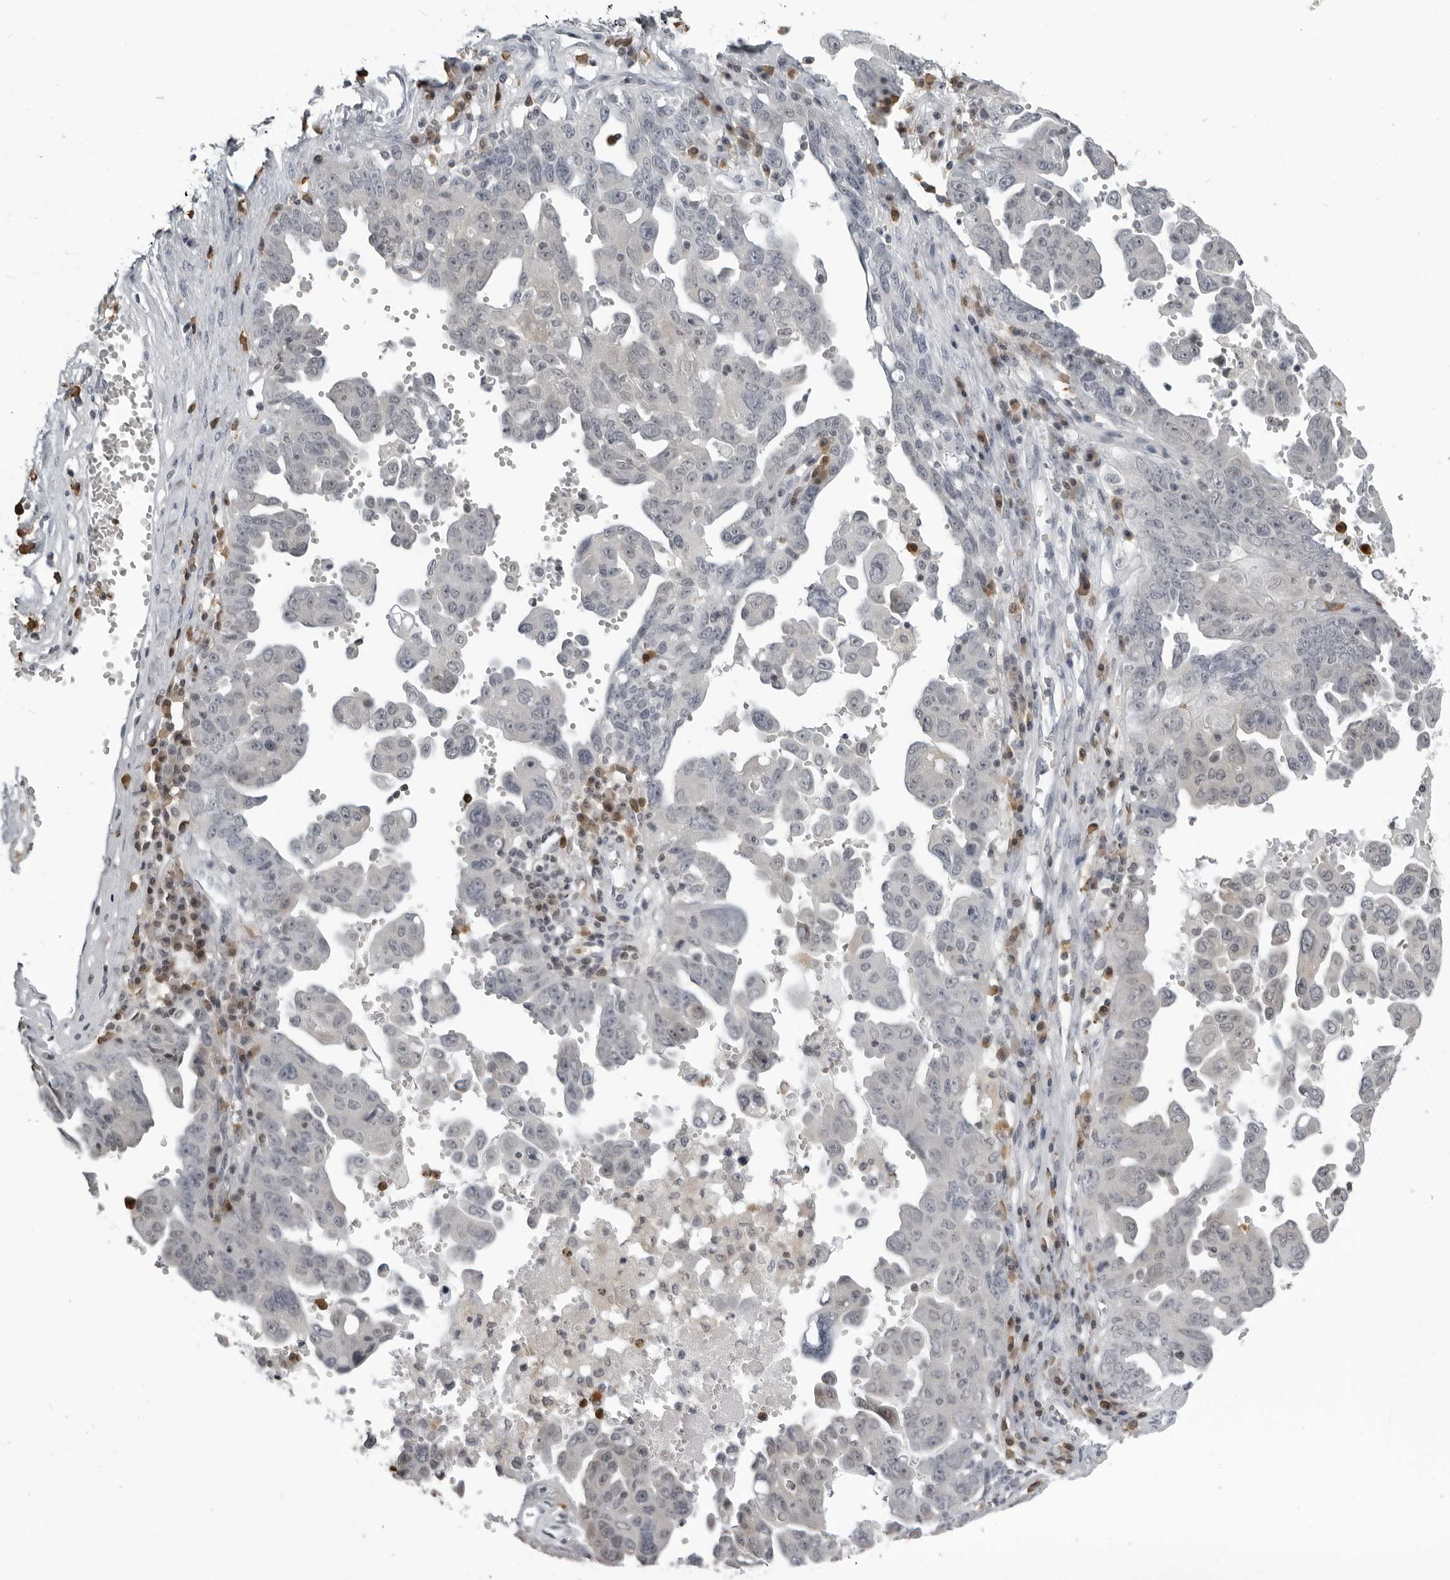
{"staining": {"intensity": "negative", "quantity": "none", "location": "none"}, "tissue": "ovarian cancer", "cell_type": "Tumor cells", "image_type": "cancer", "snomed": [{"axis": "morphology", "description": "Carcinoma, endometroid"}, {"axis": "topography", "description": "Ovary"}], "caption": "The image reveals no significant staining in tumor cells of endometroid carcinoma (ovarian). The staining is performed using DAB (3,3'-diaminobenzidine) brown chromogen with nuclei counter-stained in using hematoxylin.", "gene": "RTCA", "patient": {"sex": "female", "age": 62}}